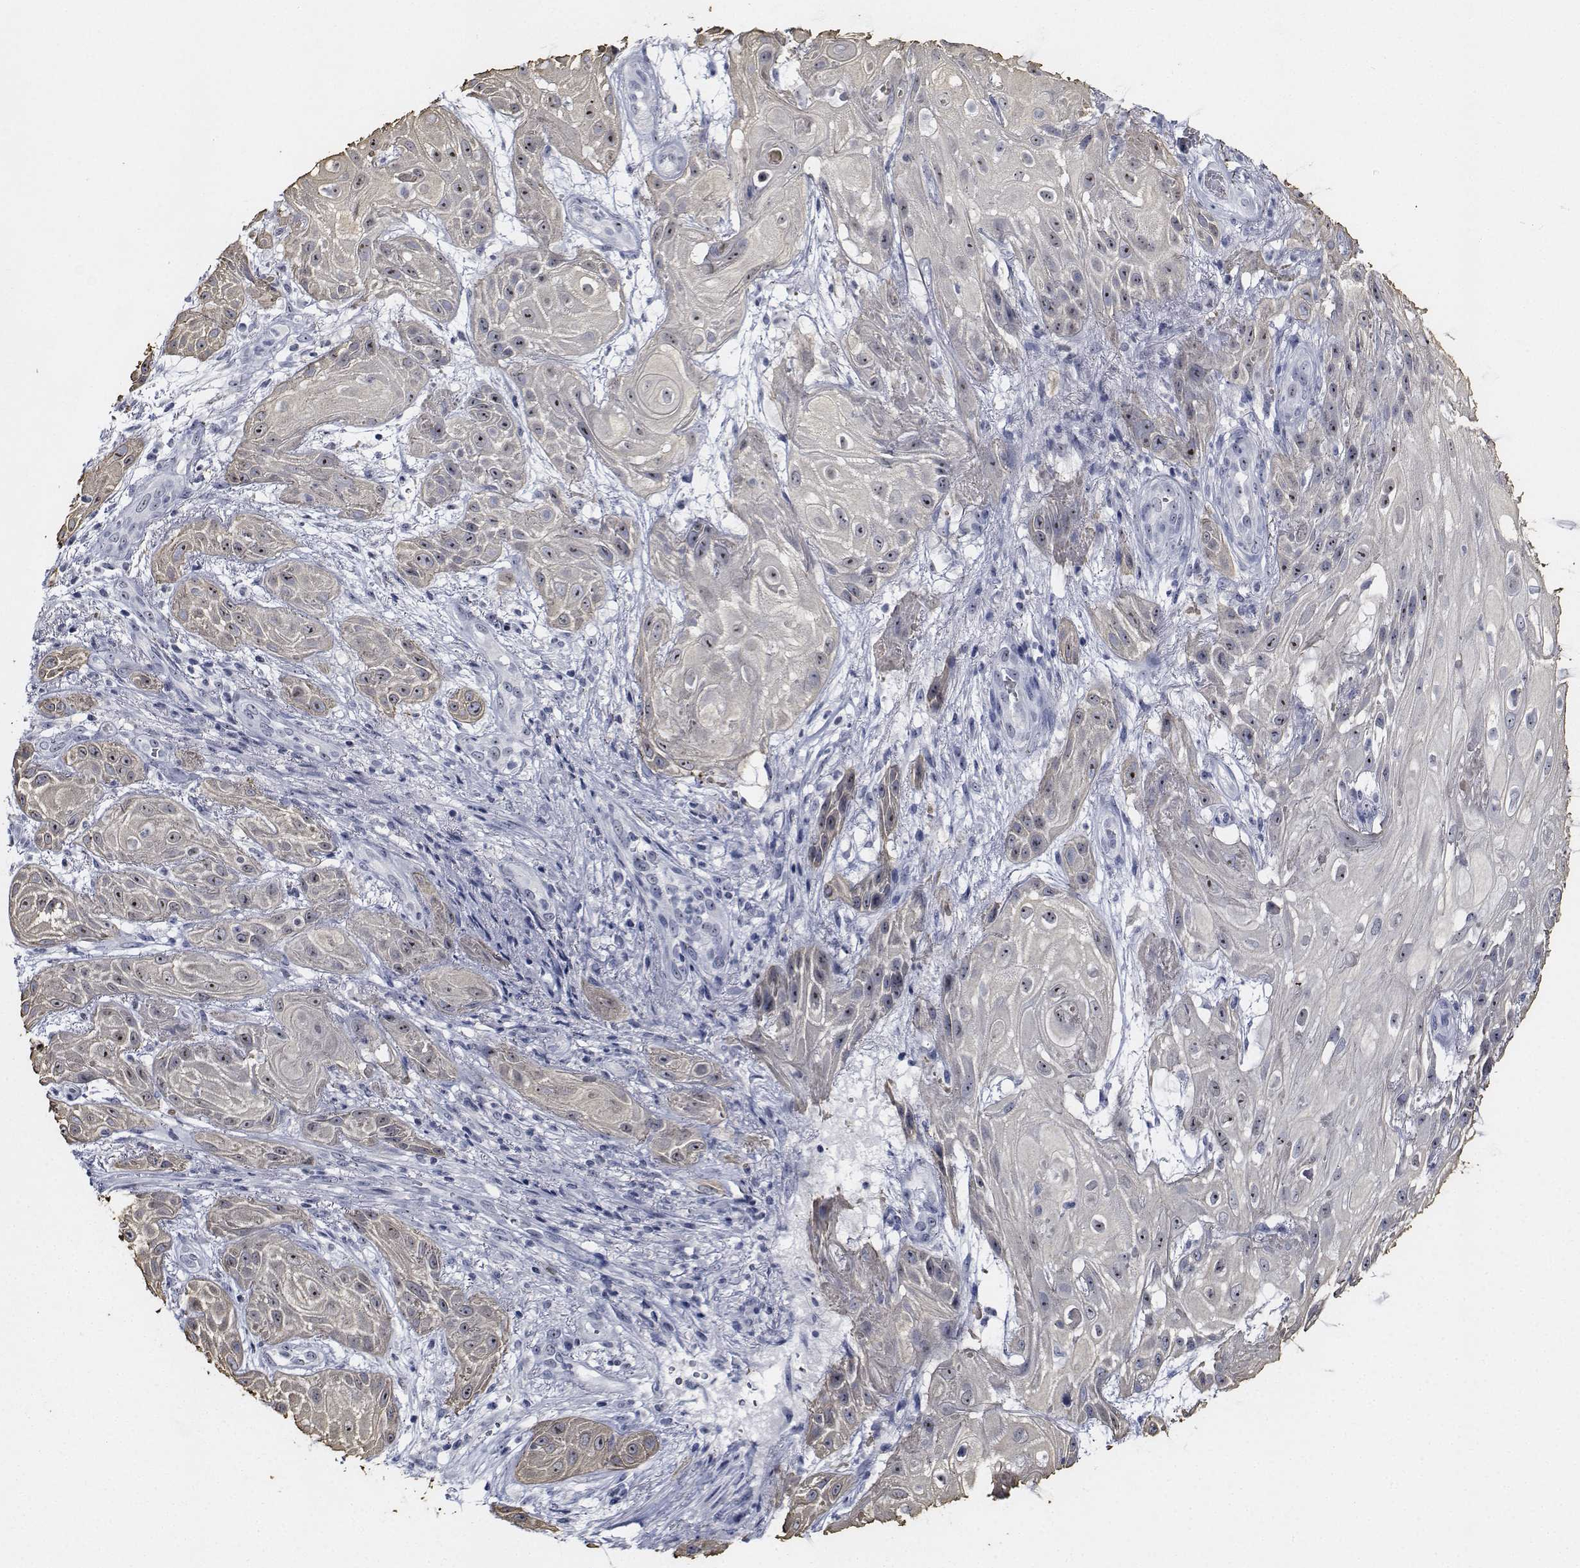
{"staining": {"intensity": "weak", "quantity": "25%-75%", "location": "nuclear"}, "tissue": "skin cancer", "cell_type": "Tumor cells", "image_type": "cancer", "snomed": [{"axis": "morphology", "description": "Squamous cell carcinoma, NOS"}, {"axis": "topography", "description": "Skin"}], "caption": "High-power microscopy captured an IHC micrograph of squamous cell carcinoma (skin), revealing weak nuclear staining in about 25%-75% of tumor cells.", "gene": "NVL", "patient": {"sex": "male", "age": 62}}